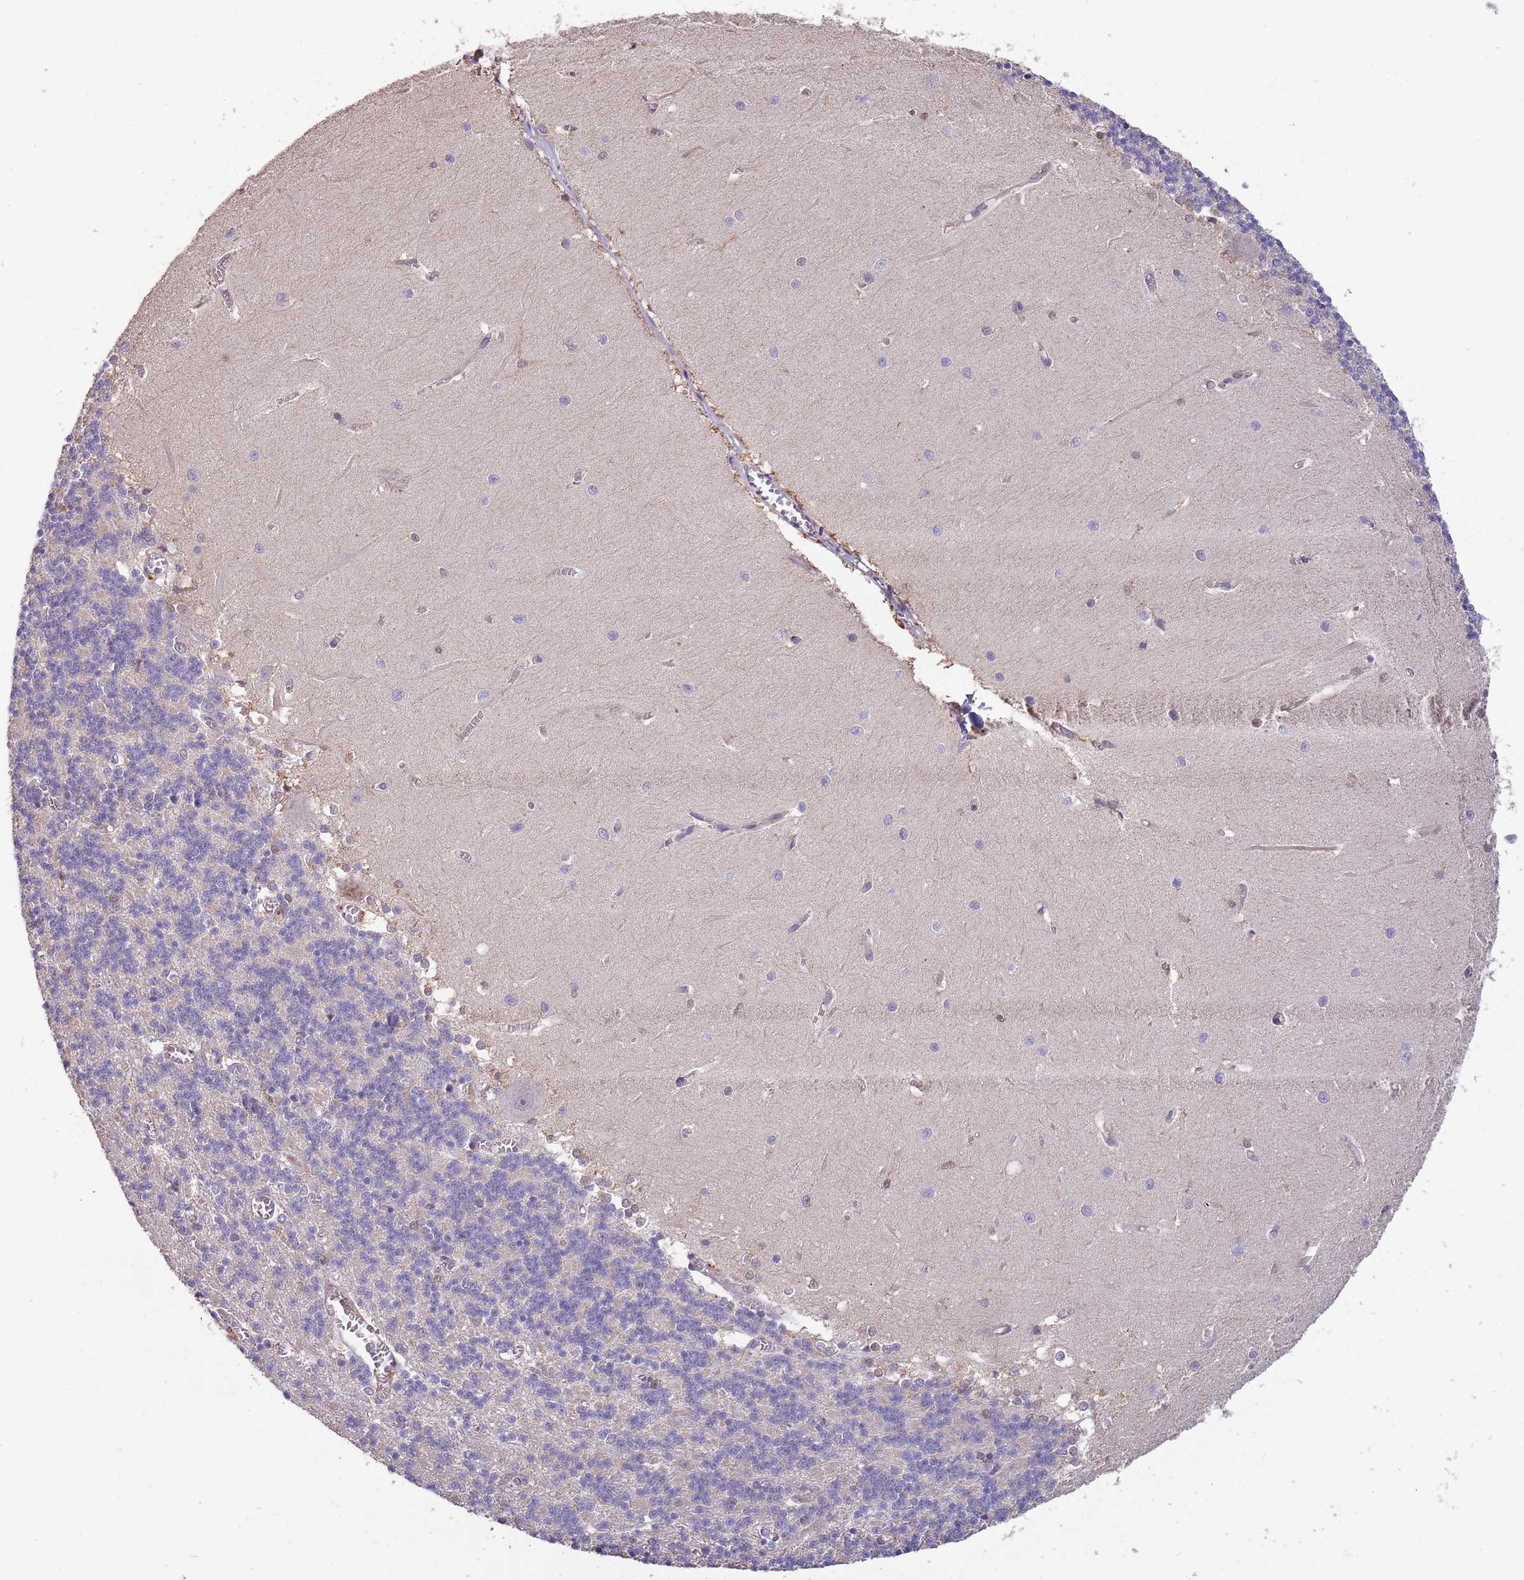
{"staining": {"intensity": "negative", "quantity": "none", "location": "none"}, "tissue": "cerebellum", "cell_type": "Cells in granular layer", "image_type": "normal", "snomed": [{"axis": "morphology", "description": "Normal tissue, NOS"}, {"axis": "topography", "description": "Cerebellum"}], "caption": "The histopathology image reveals no significant staining in cells in granular layer of cerebellum.", "gene": "ZNF639", "patient": {"sex": "male", "age": 37}}